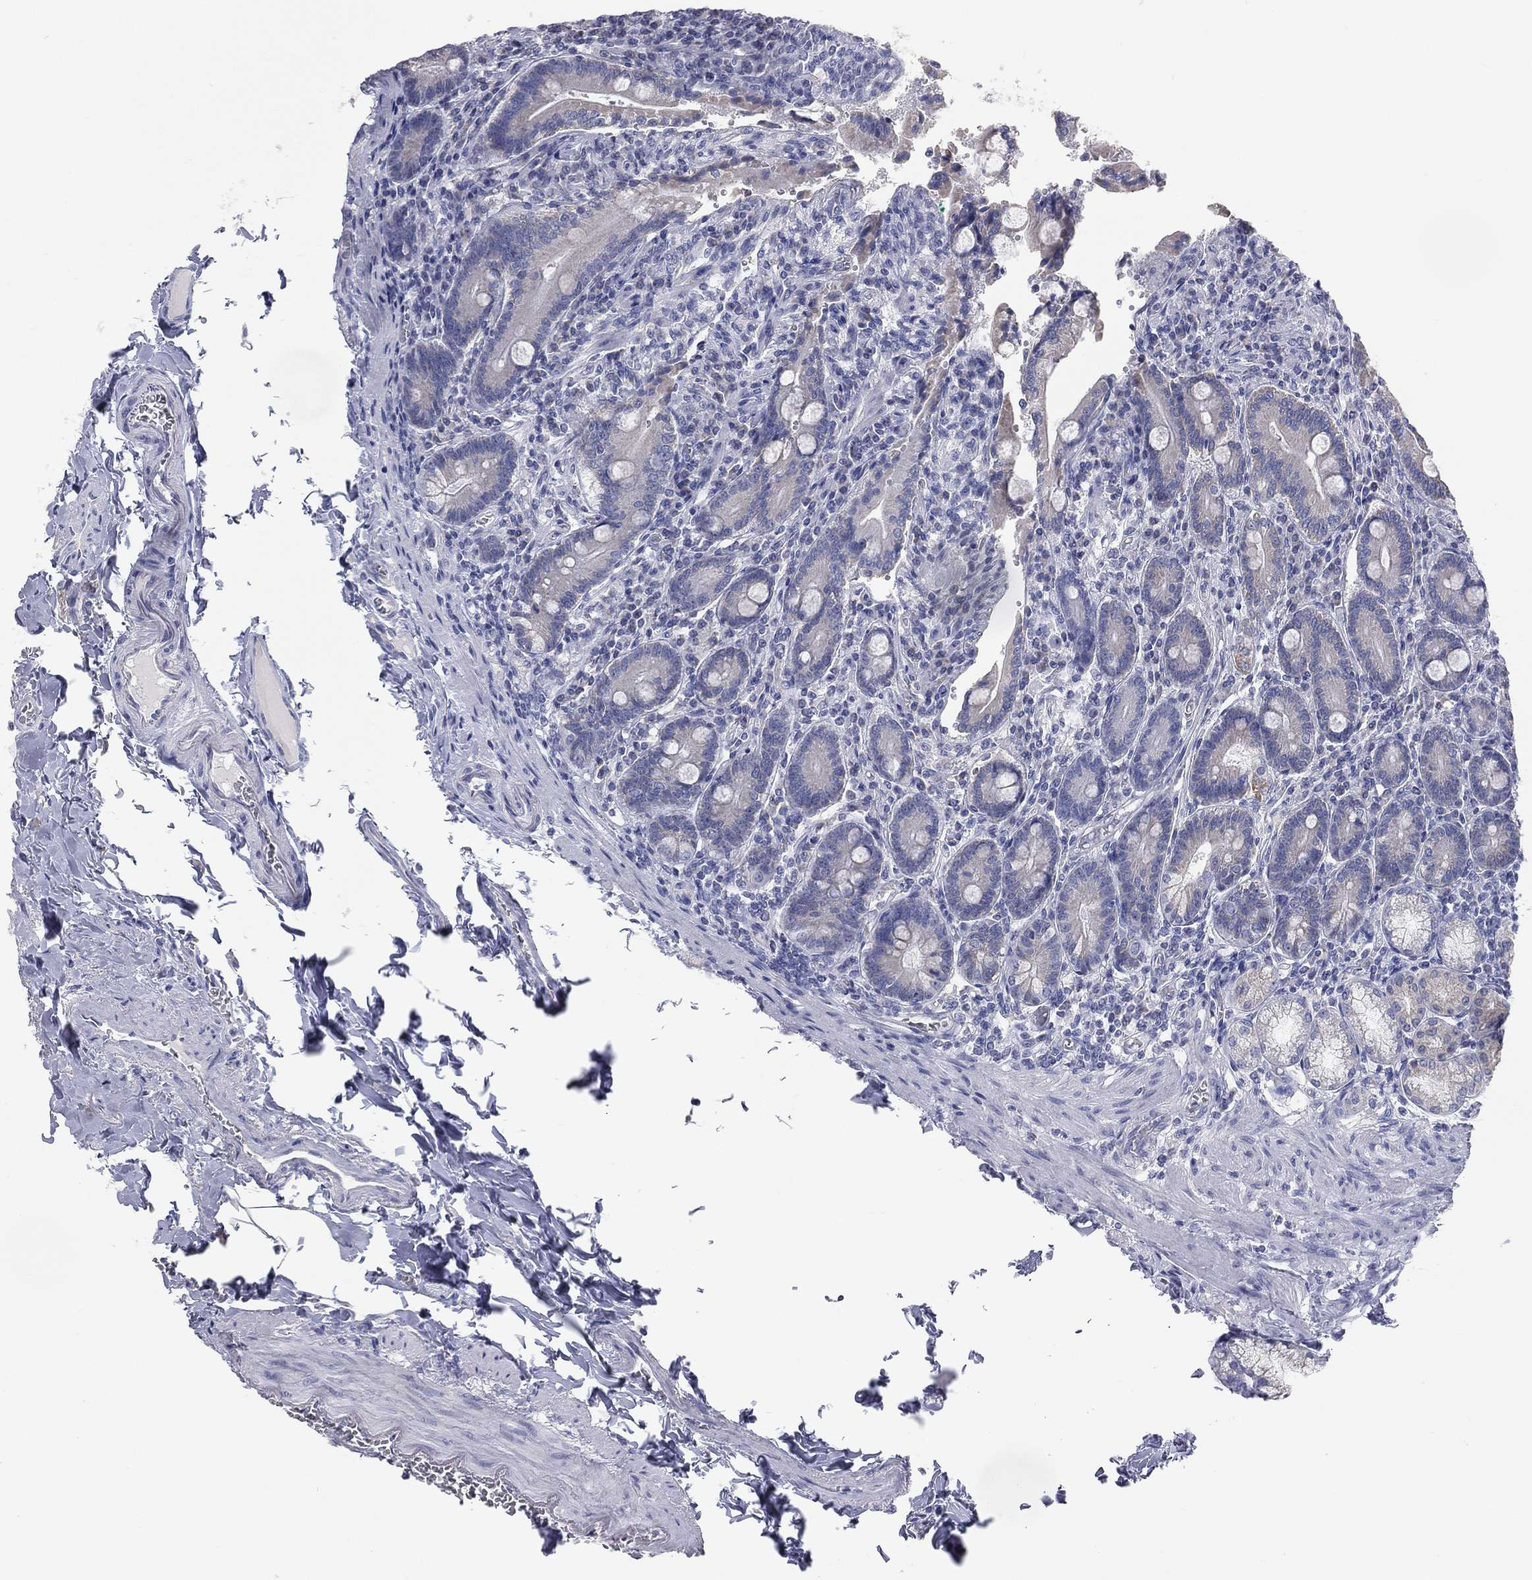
{"staining": {"intensity": "negative", "quantity": "none", "location": "none"}, "tissue": "duodenum", "cell_type": "Glandular cells", "image_type": "normal", "snomed": [{"axis": "morphology", "description": "Normal tissue, NOS"}, {"axis": "topography", "description": "Duodenum"}], "caption": "Glandular cells are negative for protein expression in unremarkable human duodenum. (Immunohistochemistry (ihc), brightfield microscopy, high magnification).", "gene": "STK31", "patient": {"sex": "female", "age": 62}}